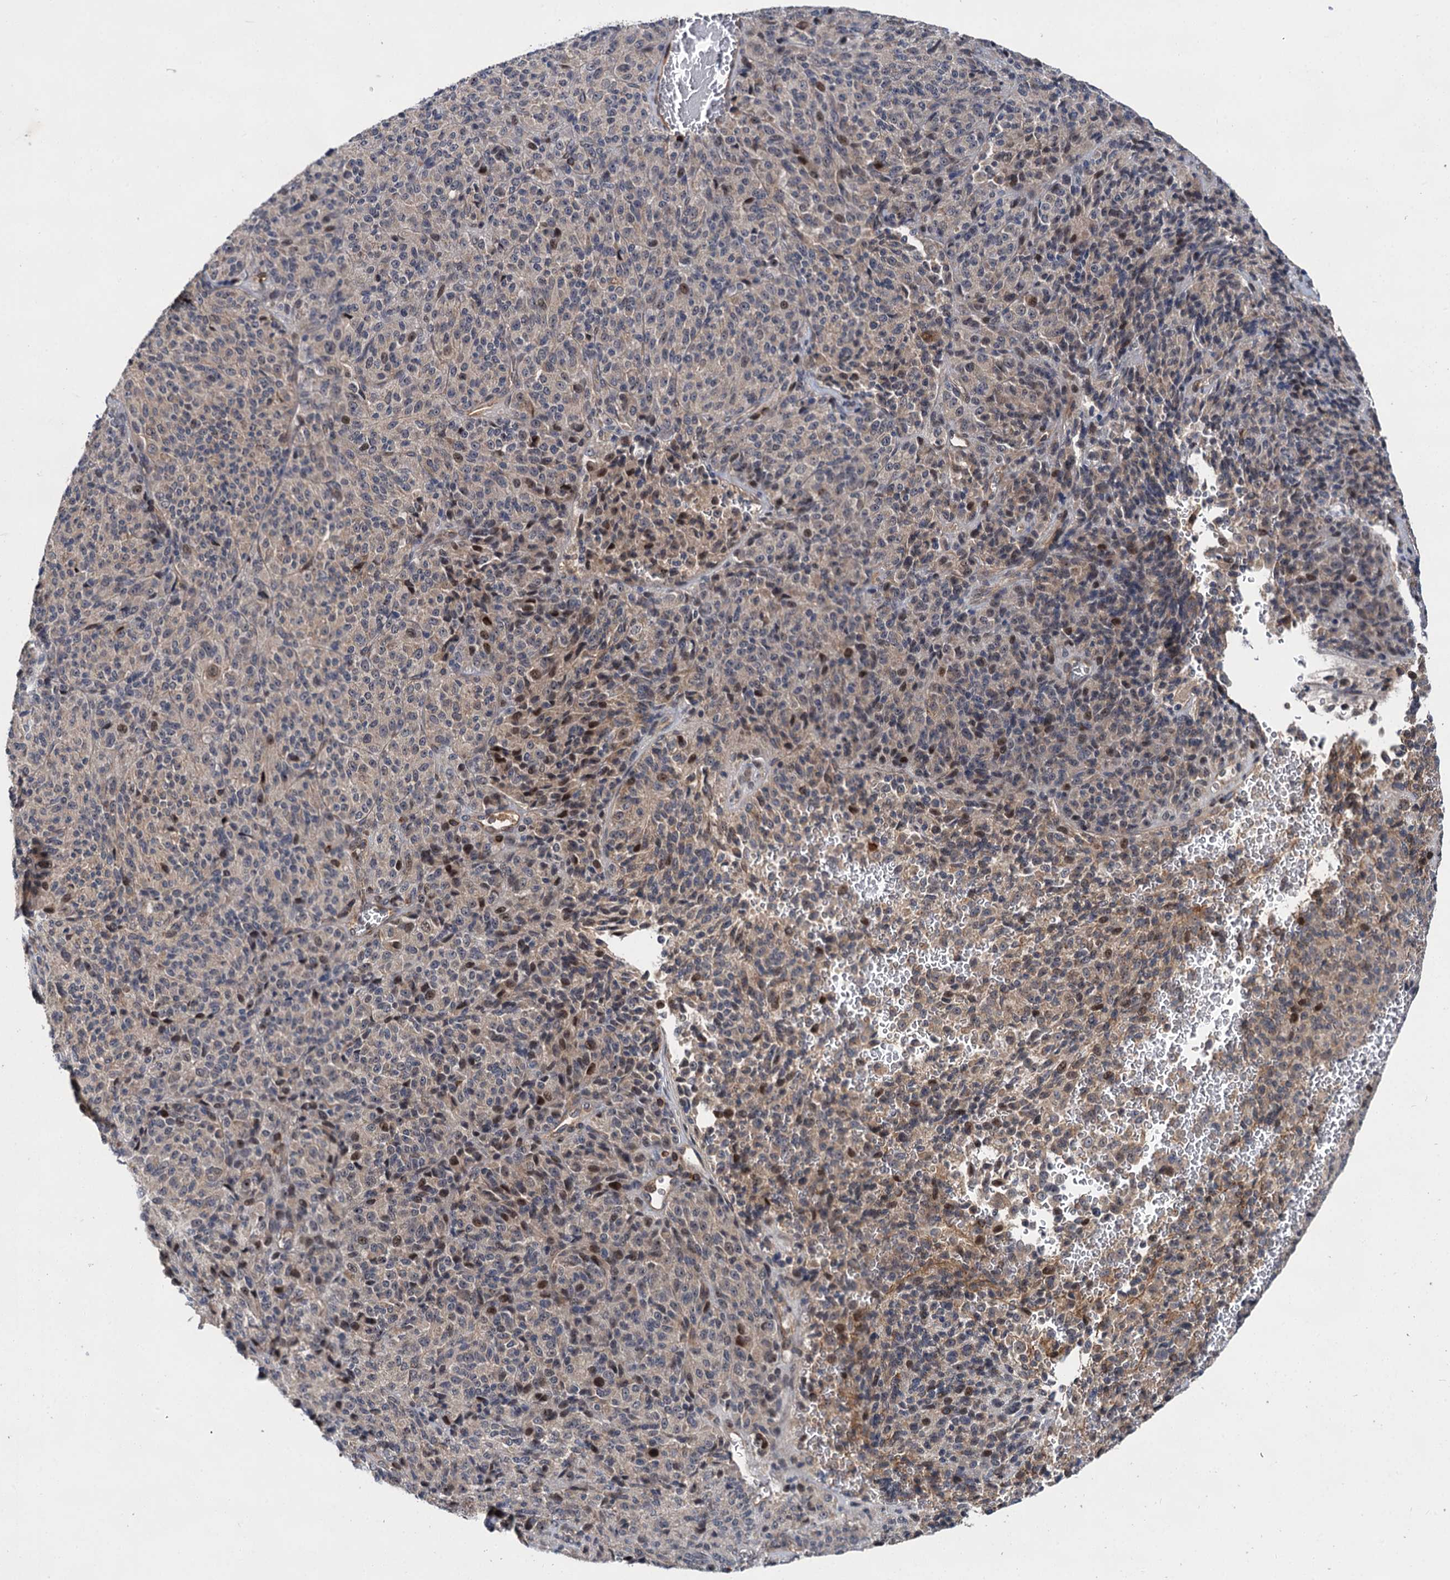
{"staining": {"intensity": "moderate", "quantity": "<25%", "location": "nuclear"}, "tissue": "melanoma", "cell_type": "Tumor cells", "image_type": "cancer", "snomed": [{"axis": "morphology", "description": "Malignant melanoma, Metastatic site"}, {"axis": "topography", "description": "Brain"}], "caption": "Melanoma stained with DAB IHC shows low levels of moderate nuclear positivity in about <25% of tumor cells.", "gene": "ABLIM1", "patient": {"sex": "female", "age": 56}}